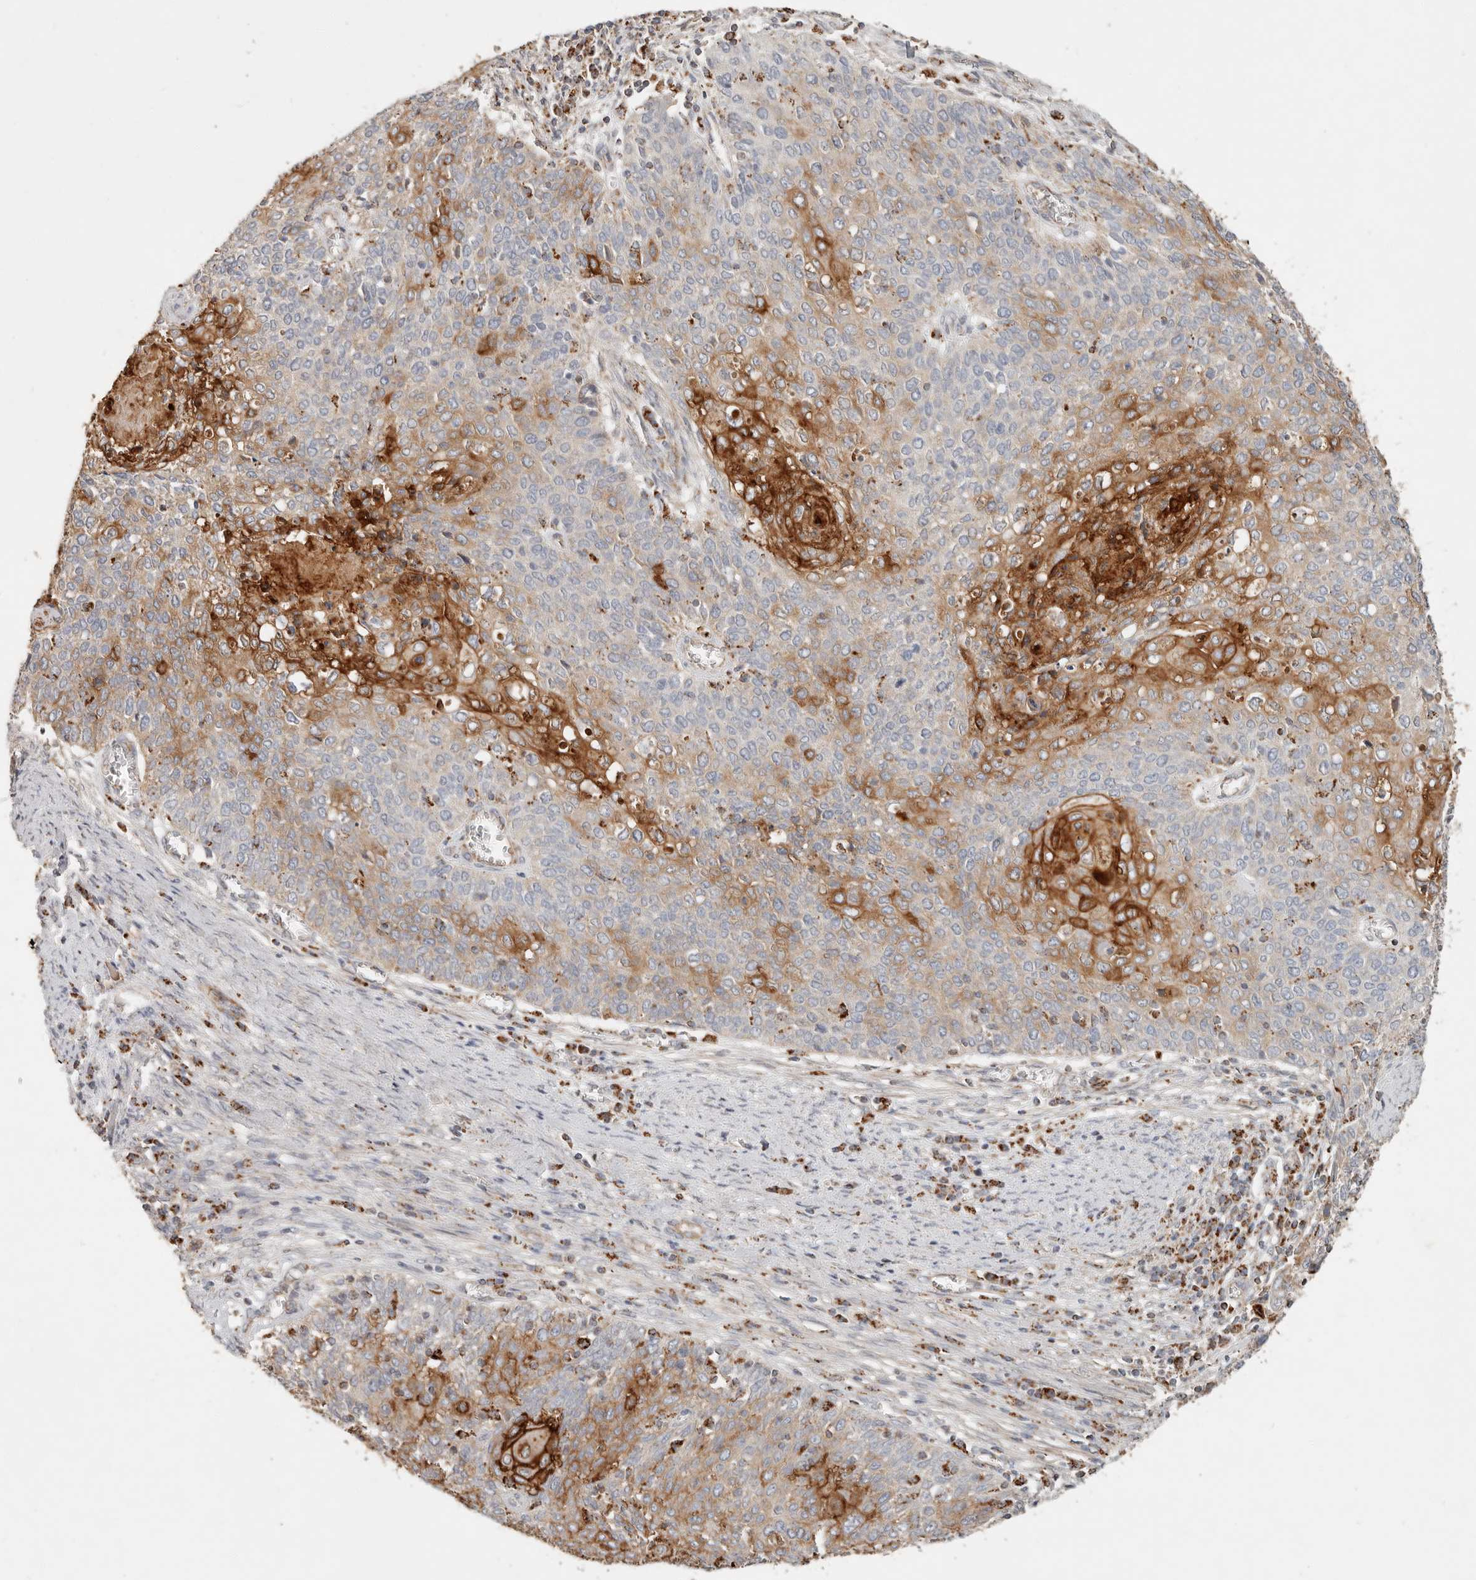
{"staining": {"intensity": "strong", "quantity": "25%-75%", "location": "cytoplasmic/membranous"}, "tissue": "cervical cancer", "cell_type": "Tumor cells", "image_type": "cancer", "snomed": [{"axis": "morphology", "description": "Squamous cell carcinoma, NOS"}, {"axis": "topography", "description": "Cervix"}], "caption": "Brown immunohistochemical staining in human cervical squamous cell carcinoma reveals strong cytoplasmic/membranous expression in about 25%-75% of tumor cells.", "gene": "ARHGEF10L", "patient": {"sex": "female", "age": 39}}